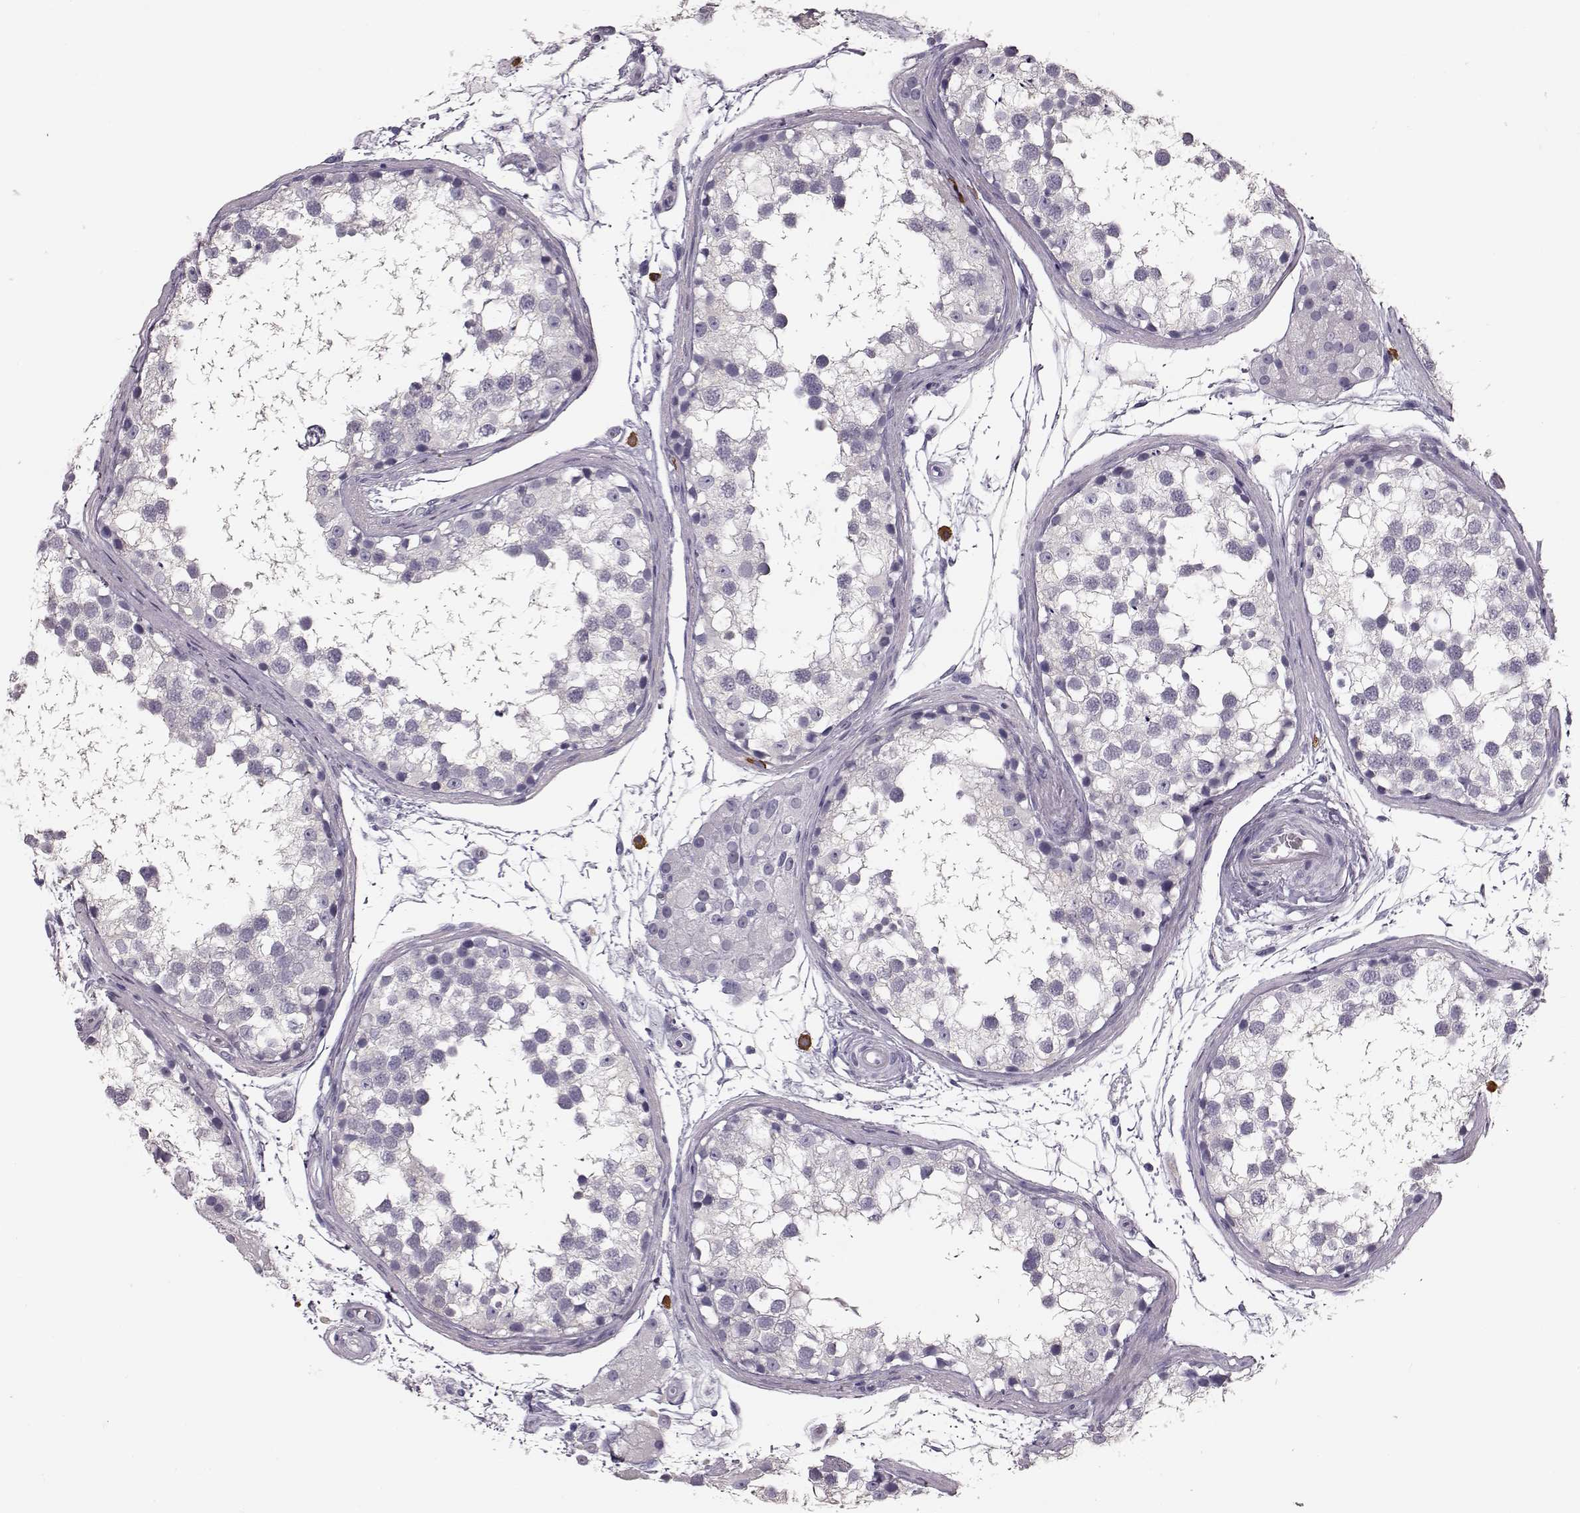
{"staining": {"intensity": "negative", "quantity": "none", "location": "none"}, "tissue": "testis", "cell_type": "Cells in seminiferous ducts", "image_type": "normal", "snomed": [{"axis": "morphology", "description": "Normal tissue, NOS"}, {"axis": "morphology", "description": "Seminoma, NOS"}, {"axis": "topography", "description": "Testis"}], "caption": "Unremarkable testis was stained to show a protein in brown. There is no significant staining in cells in seminiferous ducts.", "gene": "NPTXR", "patient": {"sex": "male", "age": 65}}